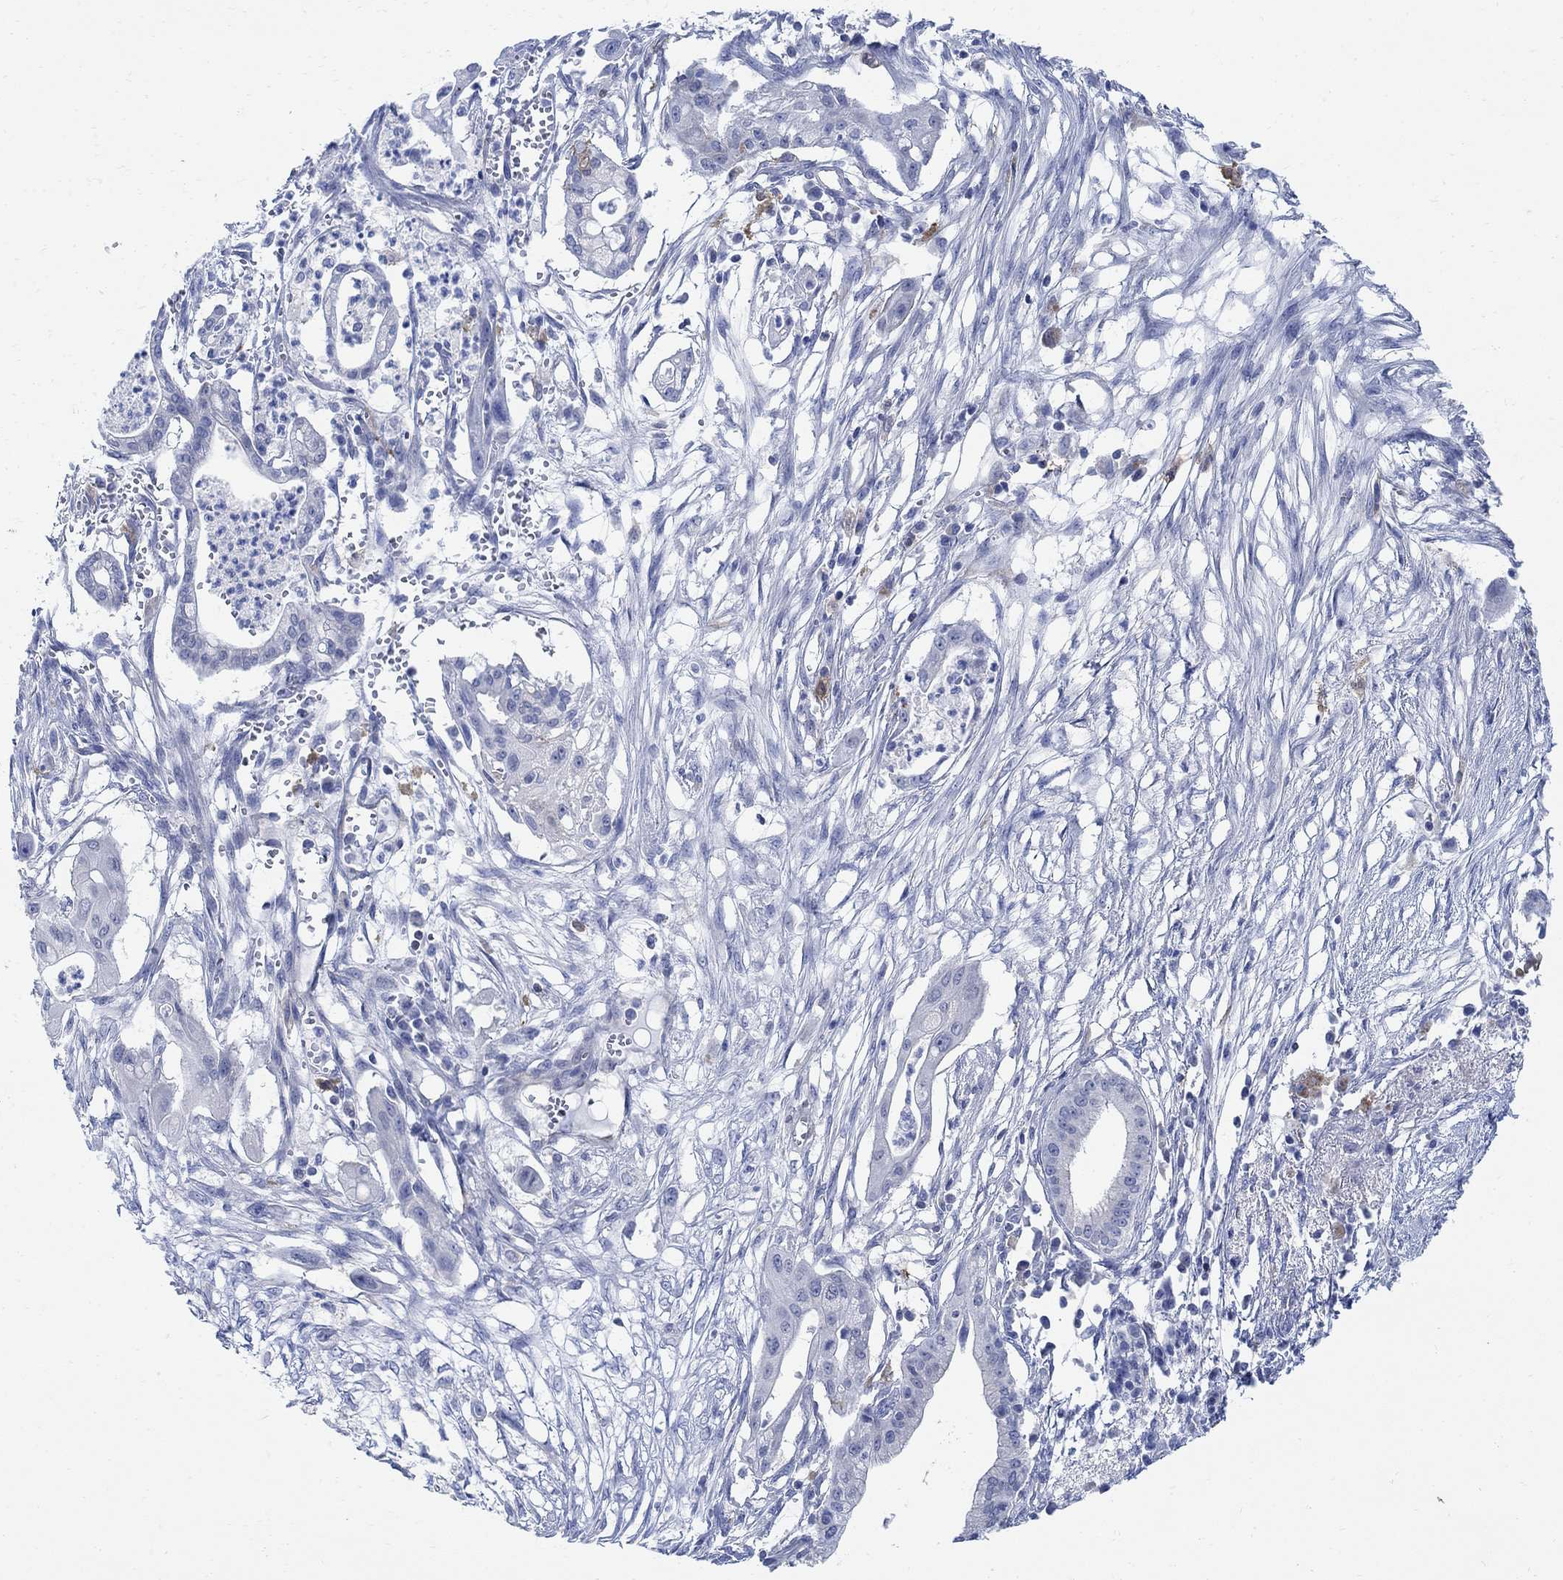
{"staining": {"intensity": "negative", "quantity": "none", "location": "none"}, "tissue": "pancreatic cancer", "cell_type": "Tumor cells", "image_type": "cancer", "snomed": [{"axis": "morphology", "description": "Normal tissue, NOS"}, {"axis": "morphology", "description": "Adenocarcinoma, NOS"}, {"axis": "topography", "description": "Pancreas"}], "caption": "Pancreatic cancer (adenocarcinoma) was stained to show a protein in brown. There is no significant expression in tumor cells.", "gene": "PHF21B", "patient": {"sex": "female", "age": 58}}